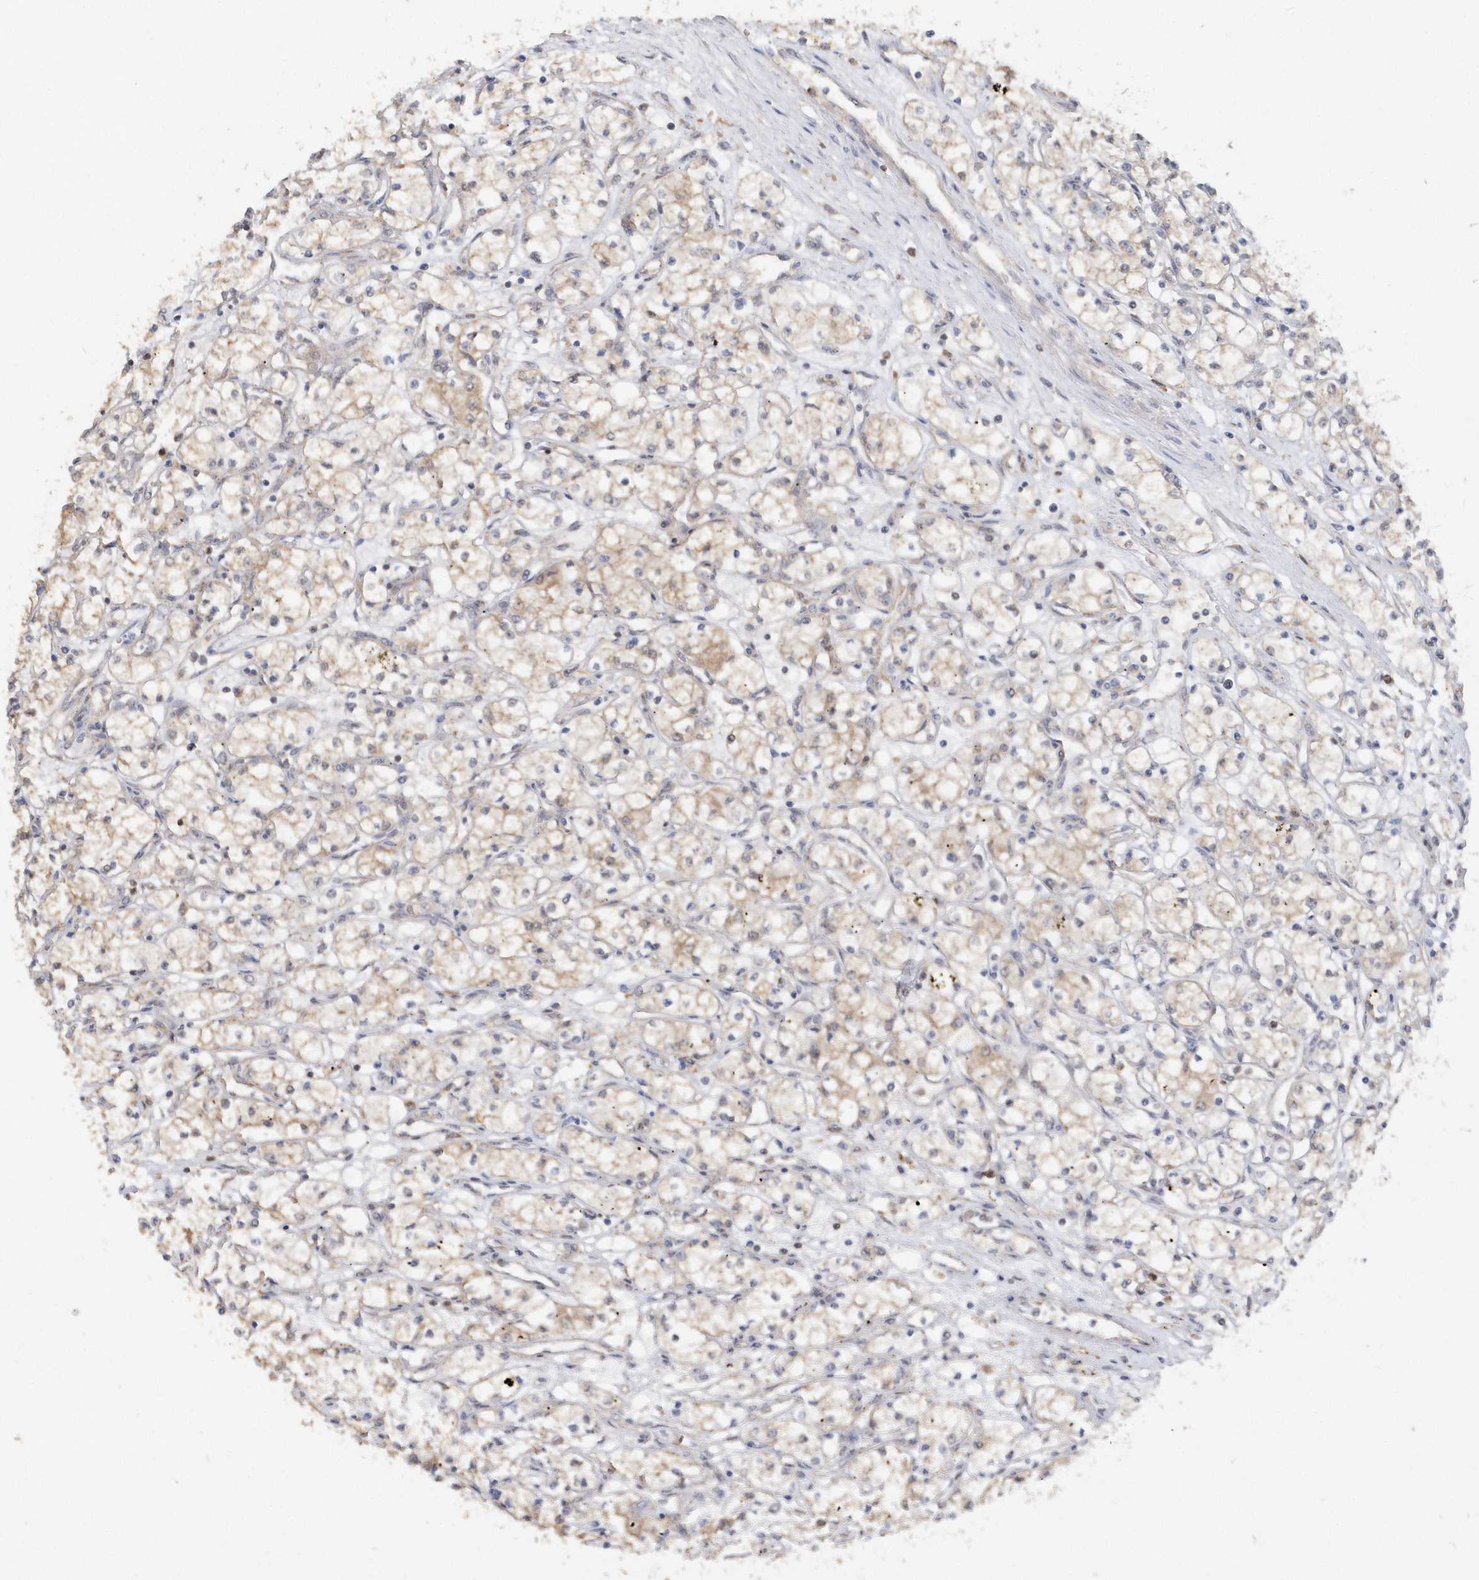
{"staining": {"intensity": "weak", "quantity": "<25%", "location": "cytoplasmic/membranous"}, "tissue": "renal cancer", "cell_type": "Tumor cells", "image_type": "cancer", "snomed": [{"axis": "morphology", "description": "Adenocarcinoma, NOS"}, {"axis": "topography", "description": "Kidney"}], "caption": "Adenocarcinoma (renal) was stained to show a protein in brown. There is no significant staining in tumor cells. Nuclei are stained in blue.", "gene": "RPE", "patient": {"sex": "male", "age": 59}}